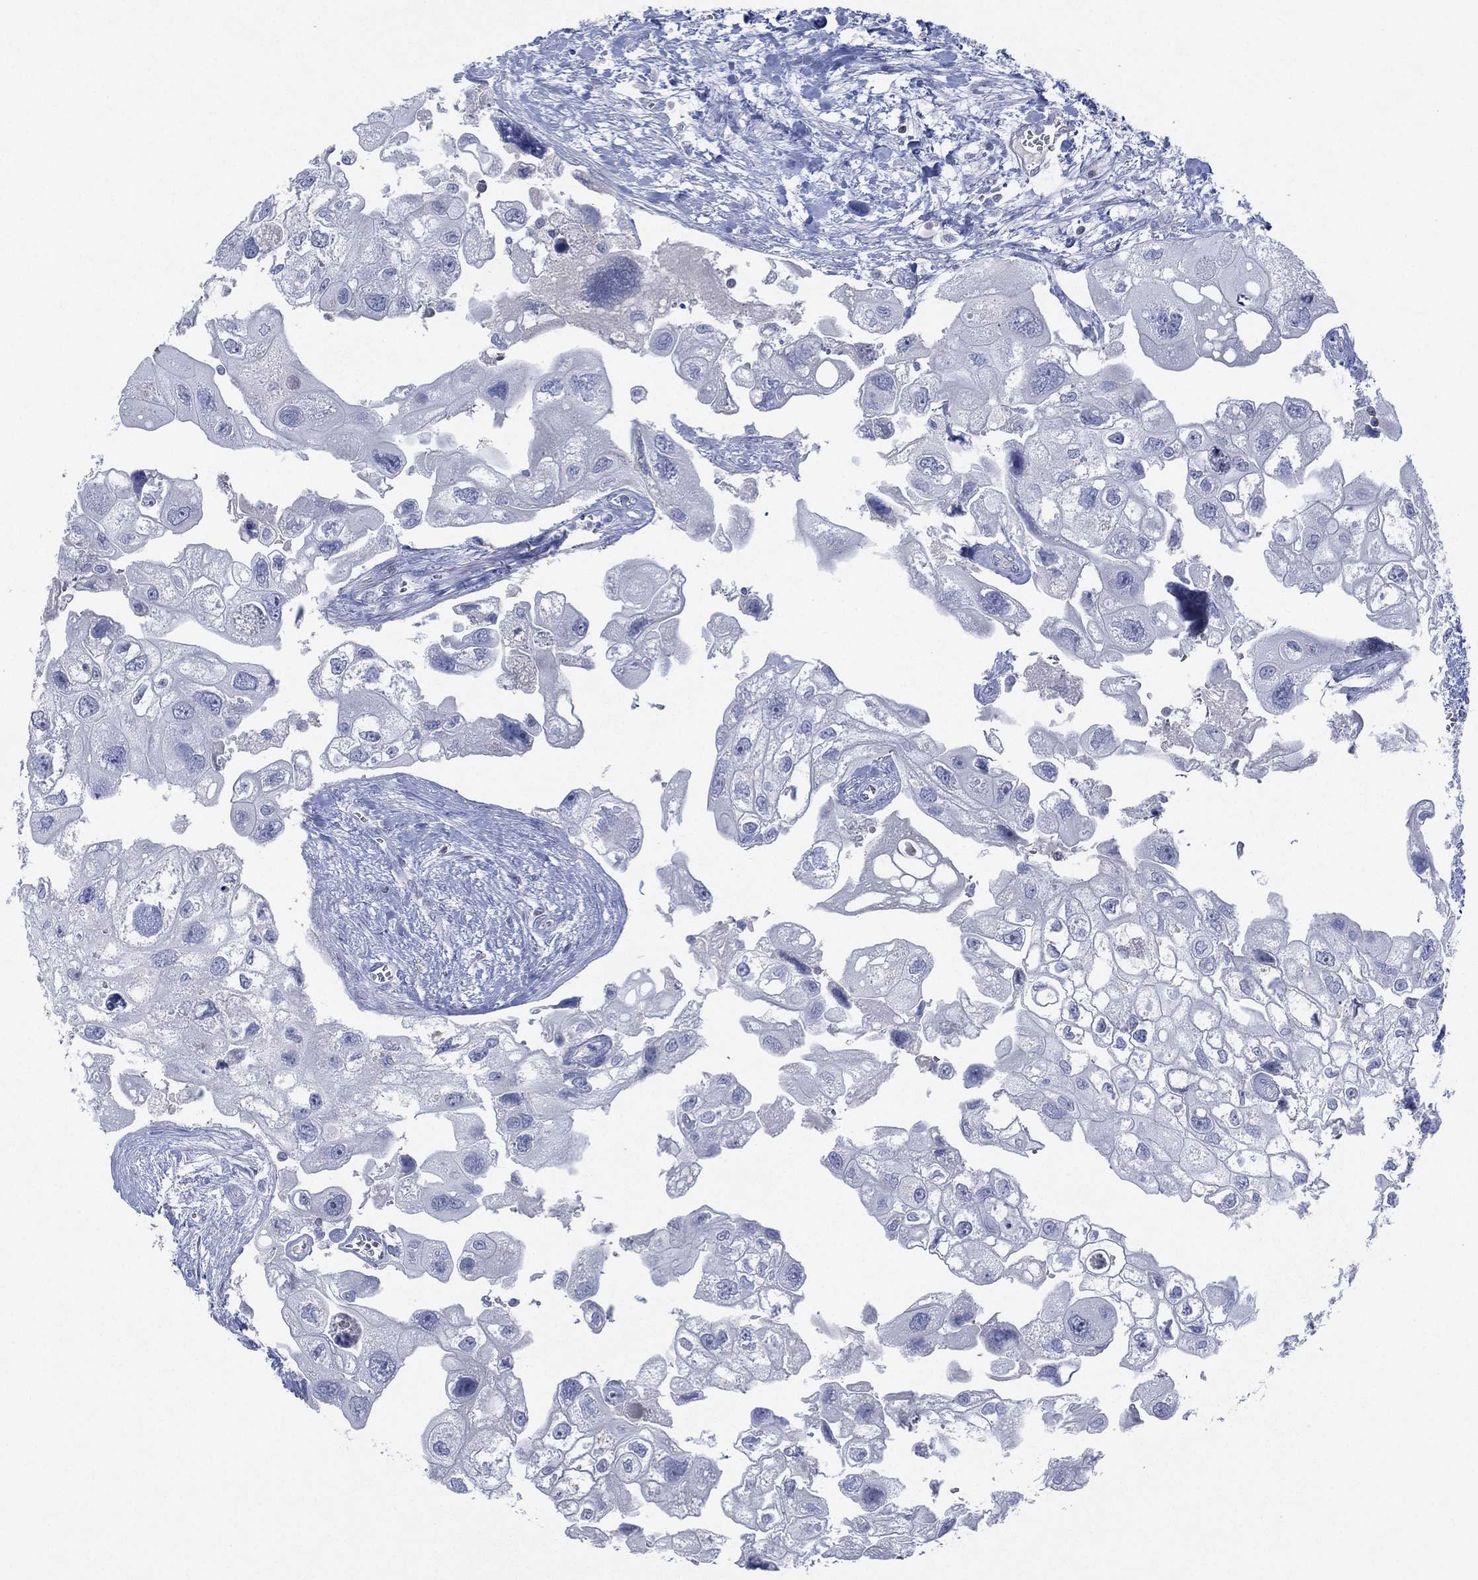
{"staining": {"intensity": "negative", "quantity": "none", "location": "none"}, "tissue": "urothelial cancer", "cell_type": "Tumor cells", "image_type": "cancer", "snomed": [{"axis": "morphology", "description": "Urothelial carcinoma, High grade"}, {"axis": "topography", "description": "Urinary bladder"}], "caption": "An image of human high-grade urothelial carcinoma is negative for staining in tumor cells.", "gene": "SEPTIN1", "patient": {"sex": "male", "age": 59}}